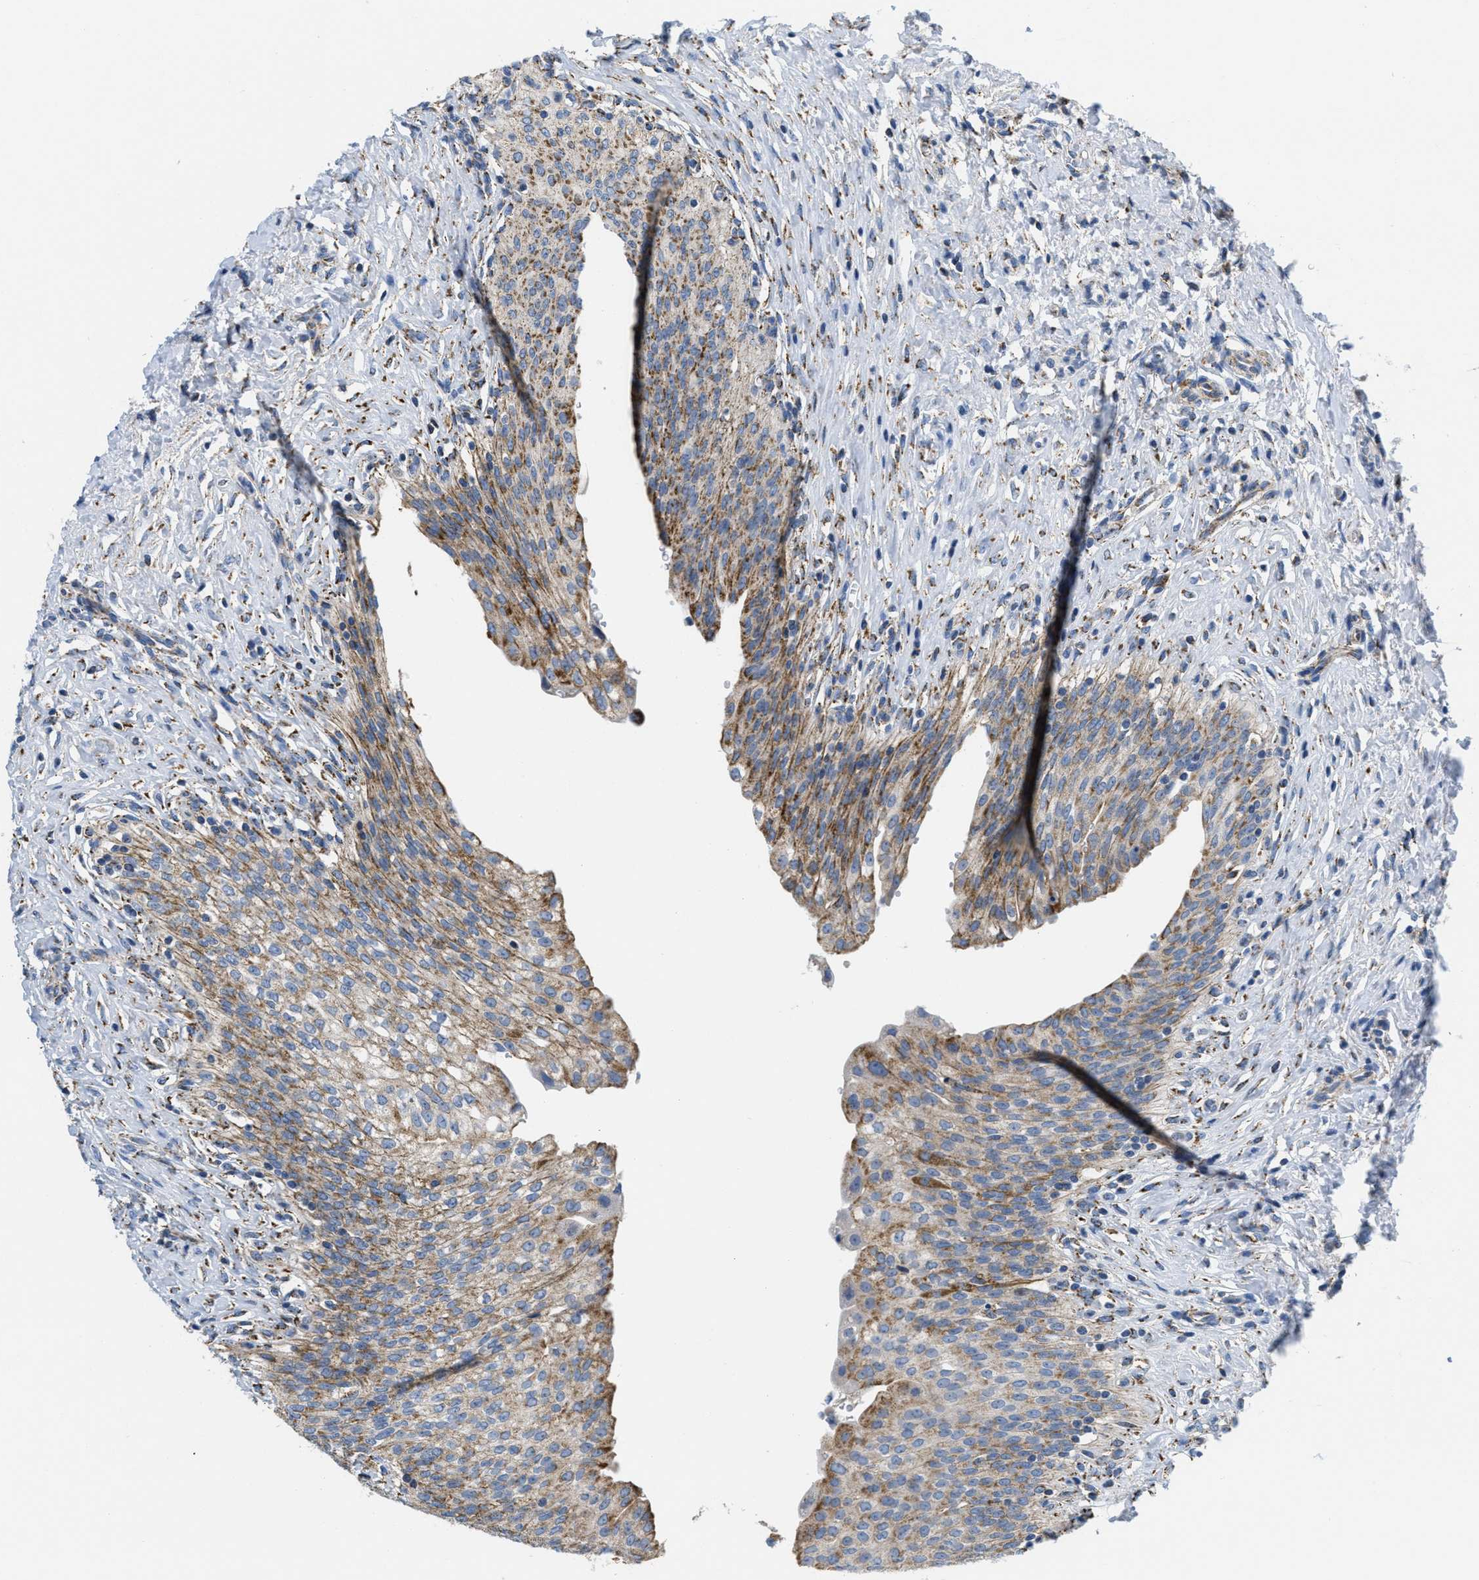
{"staining": {"intensity": "moderate", "quantity": ">75%", "location": "cytoplasmic/membranous"}, "tissue": "urinary bladder", "cell_type": "Urothelial cells", "image_type": "normal", "snomed": [{"axis": "morphology", "description": "Urothelial carcinoma, High grade"}, {"axis": "topography", "description": "Urinary bladder"}], "caption": "Urinary bladder stained for a protein exhibits moderate cytoplasmic/membranous positivity in urothelial cells. Using DAB (3,3'-diaminobenzidine) (brown) and hematoxylin (blue) stains, captured at high magnification using brightfield microscopy.", "gene": "KCNJ5", "patient": {"sex": "male", "age": 46}}